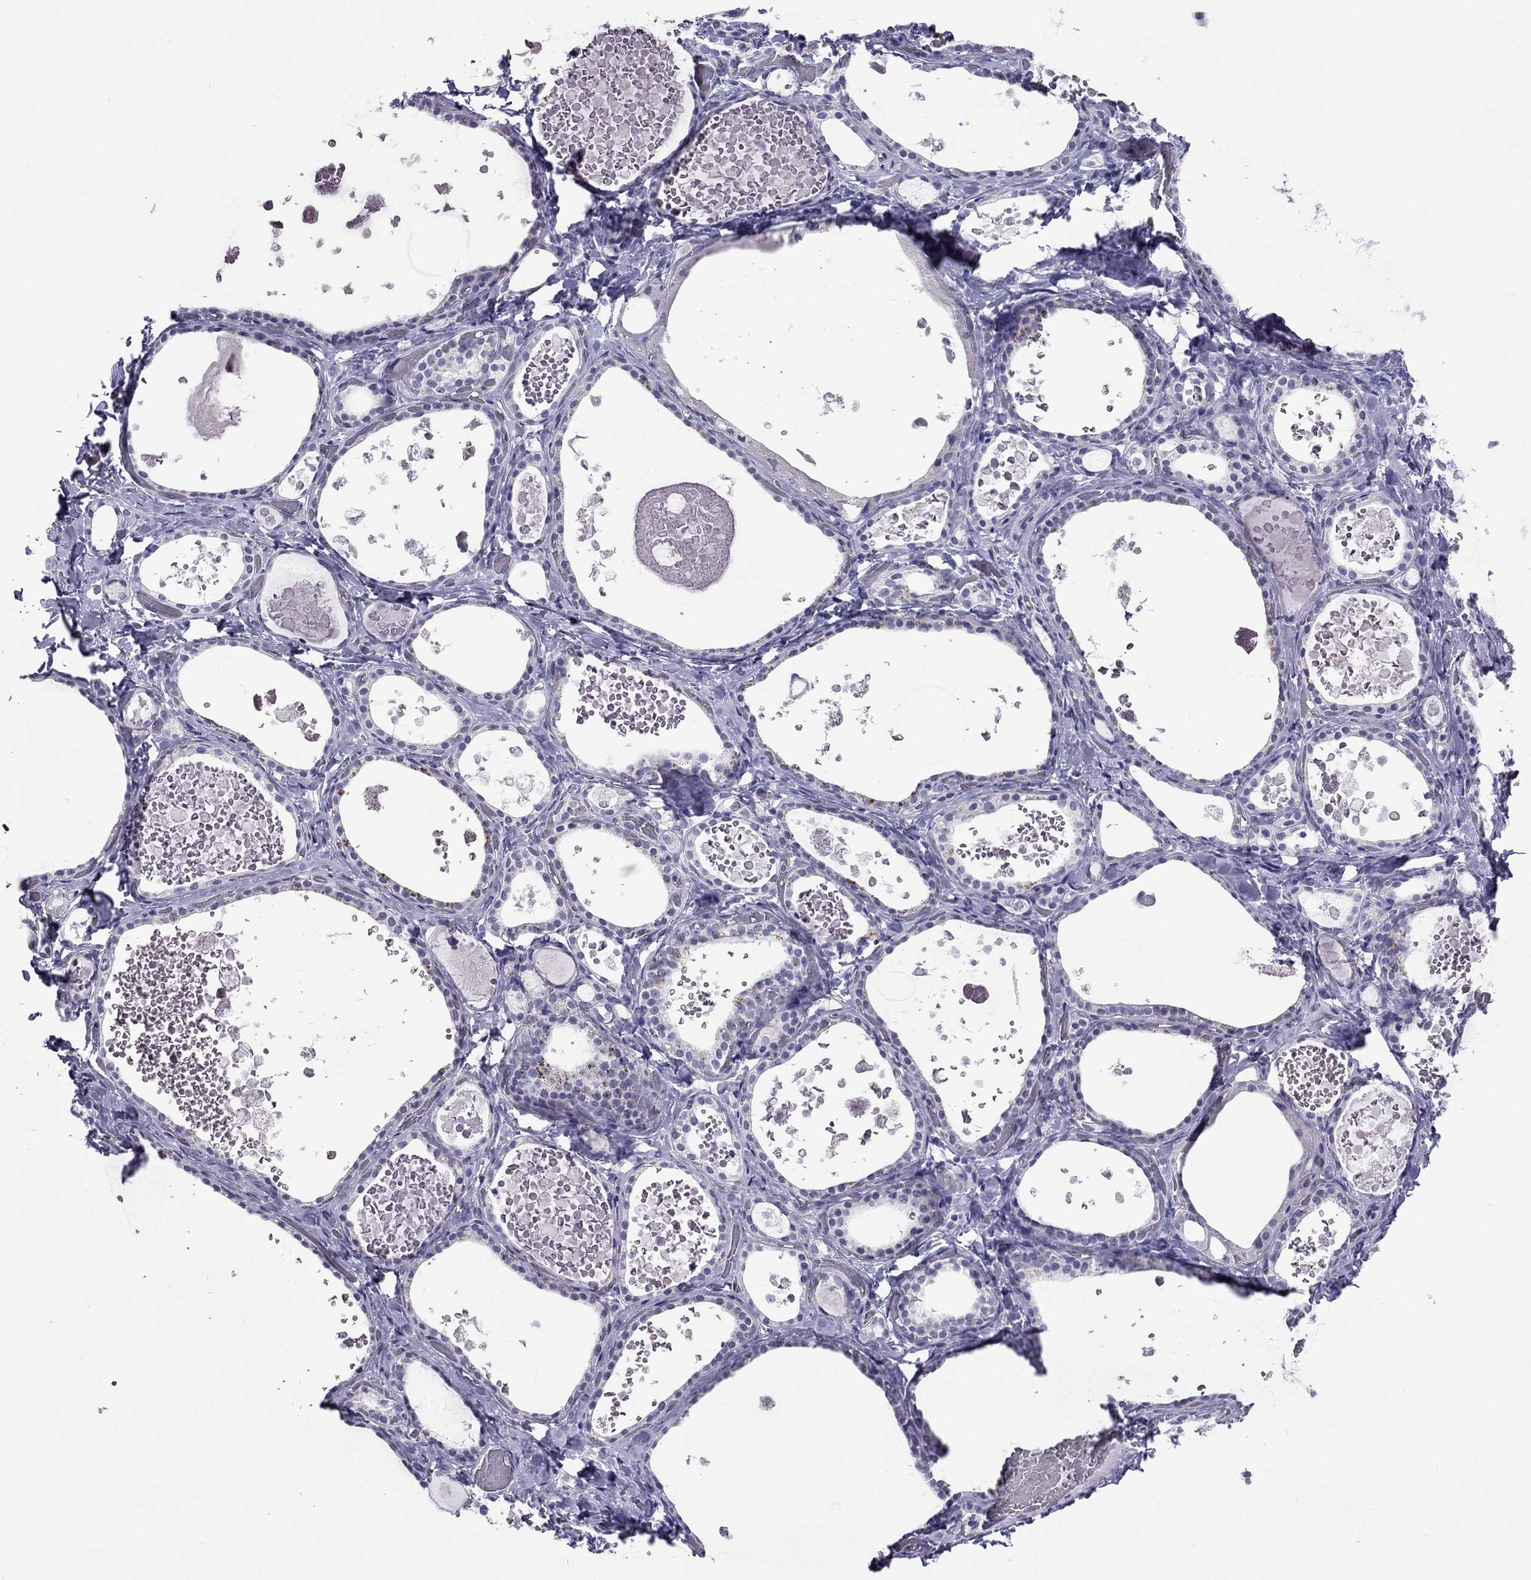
{"staining": {"intensity": "negative", "quantity": "none", "location": "none"}, "tissue": "thyroid gland", "cell_type": "Glandular cells", "image_type": "normal", "snomed": [{"axis": "morphology", "description": "Normal tissue, NOS"}, {"axis": "topography", "description": "Thyroid gland"}], "caption": "A high-resolution image shows immunohistochemistry staining of unremarkable thyroid gland, which reveals no significant staining in glandular cells. (DAB immunohistochemistry visualized using brightfield microscopy, high magnification).", "gene": "CROCC2", "patient": {"sex": "female", "age": 56}}